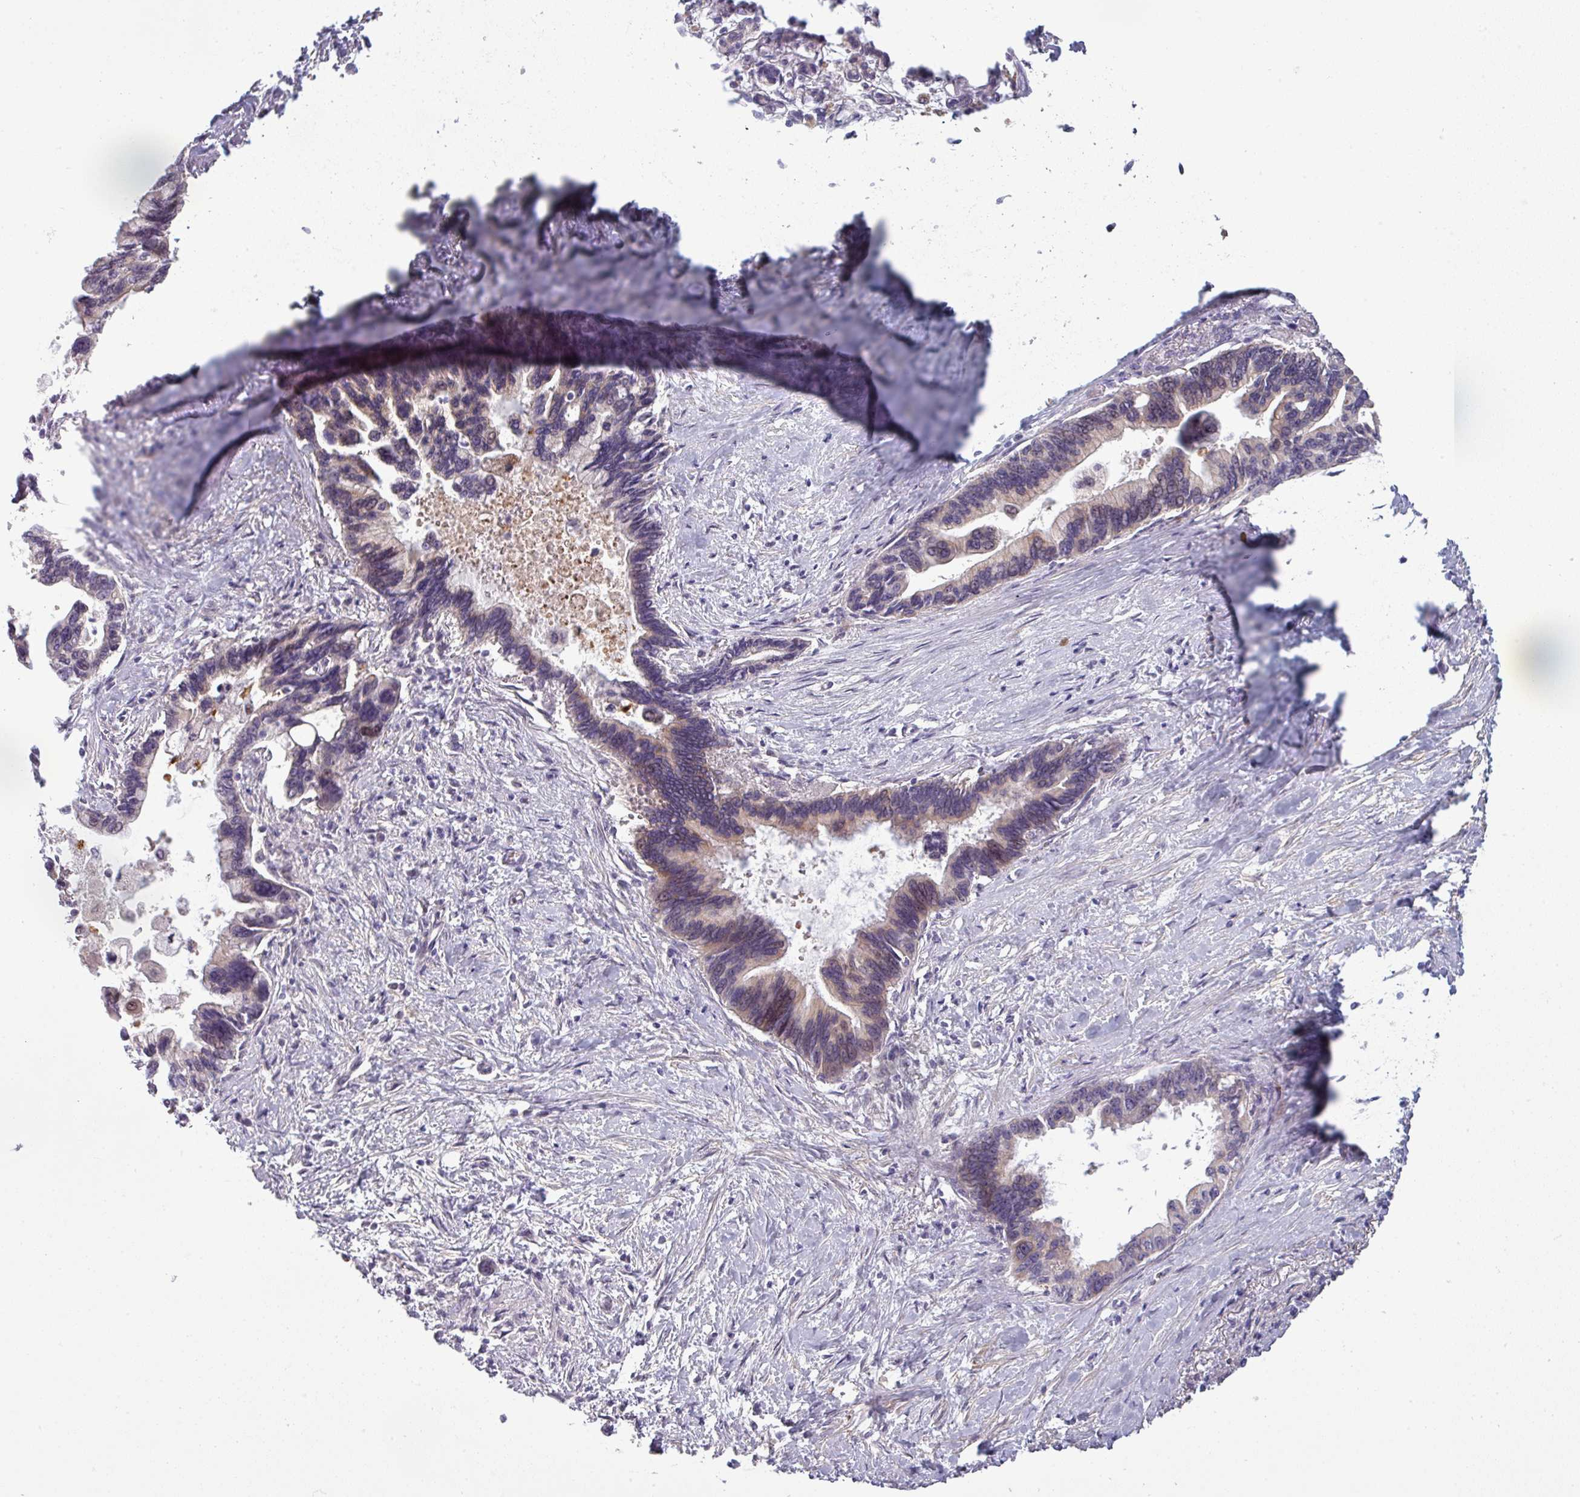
{"staining": {"intensity": "weak", "quantity": "25%-75%", "location": "cytoplasmic/membranous,nuclear"}, "tissue": "pancreatic cancer", "cell_type": "Tumor cells", "image_type": "cancer", "snomed": [{"axis": "morphology", "description": "Adenocarcinoma, NOS"}, {"axis": "topography", "description": "Pancreas"}], "caption": "Pancreatic adenocarcinoma stained for a protein (brown) exhibits weak cytoplasmic/membranous and nuclear positive expression in approximately 25%-75% of tumor cells.", "gene": "C2orf16", "patient": {"sex": "female", "age": 83}}